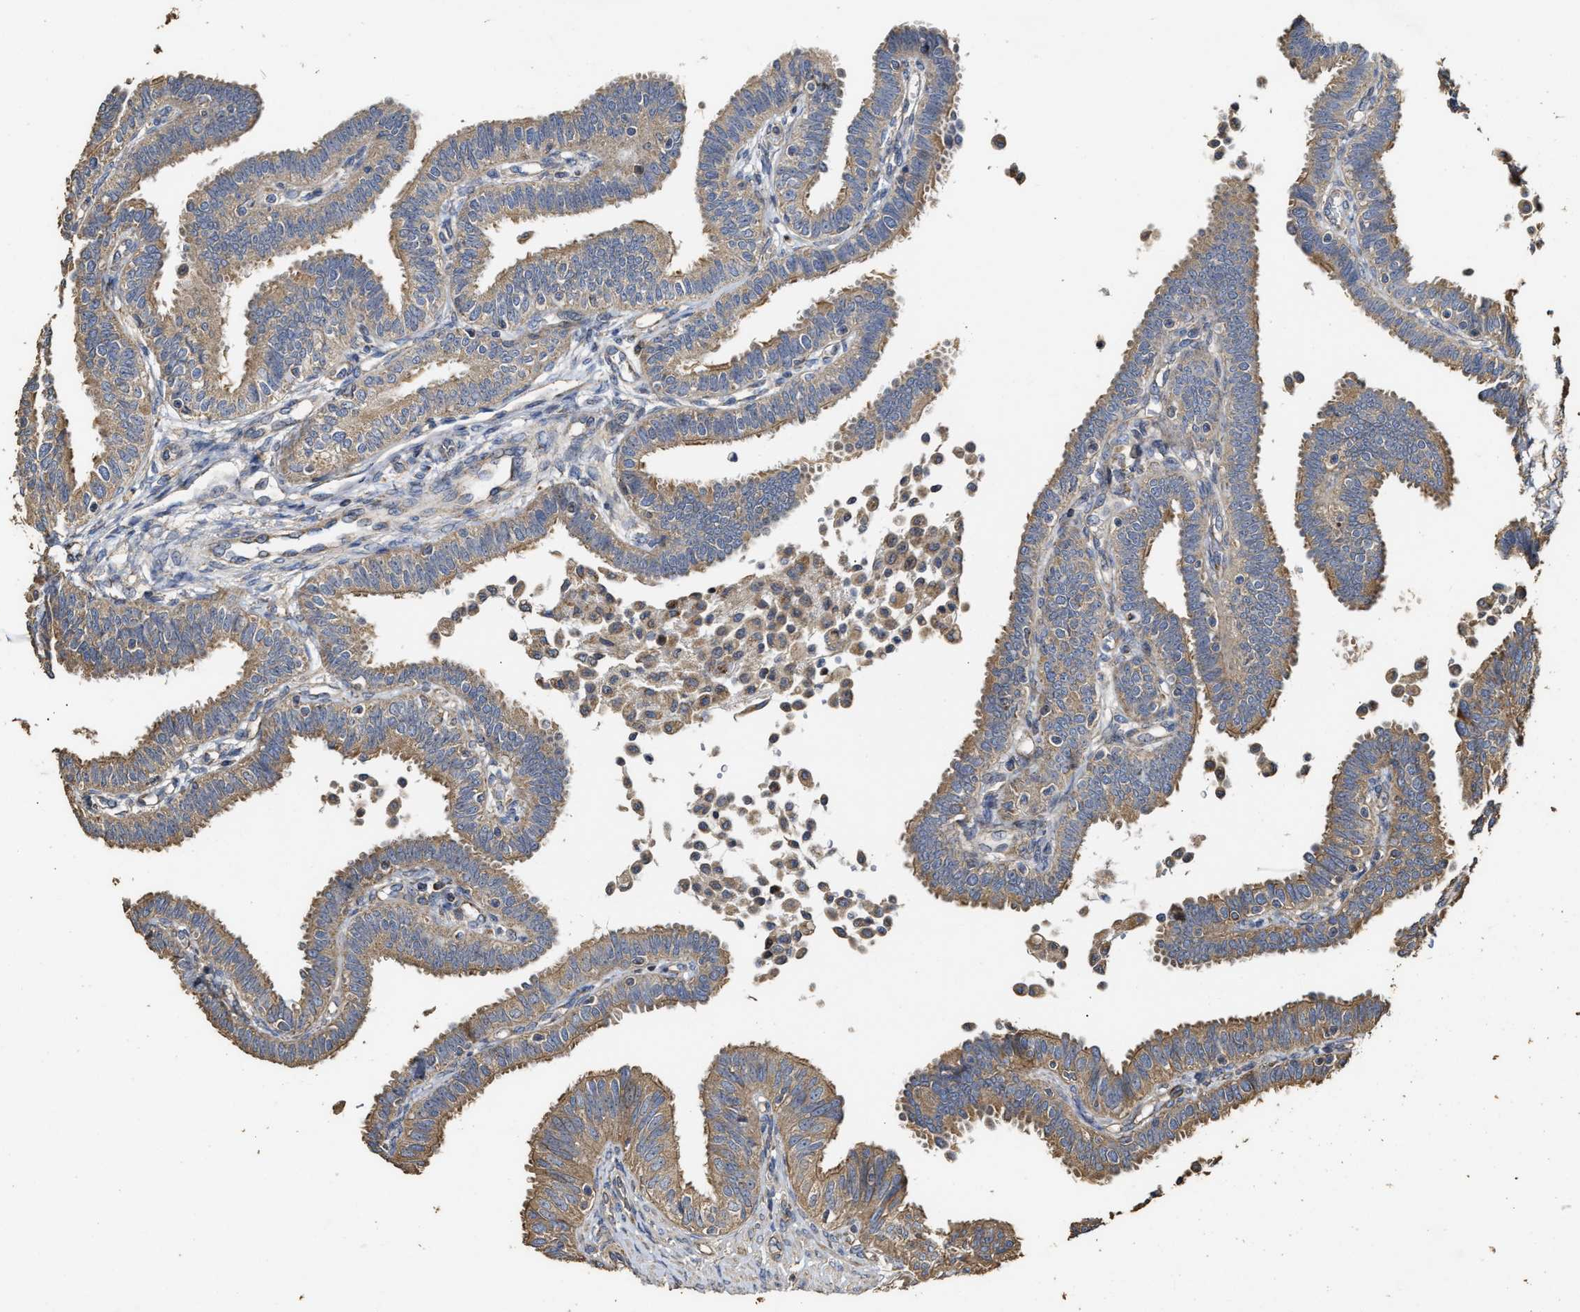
{"staining": {"intensity": "moderate", "quantity": ">75%", "location": "cytoplasmic/membranous"}, "tissue": "fallopian tube", "cell_type": "Glandular cells", "image_type": "normal", "snomed": [{"axis": "morphology", "description": "Normal tissue, NOS"}, {"axis": "topography", "description": "Fallopian tube"}, {"axis": "topography", "description": "Placenta"}], "caption": "Protein staining demonstrates moderate cytoplasmic/membranous positivity in about >75% of glandular cells in normal fallopian tube. The protein is shown in brown color, while the nuclei are stained blue.", "gene": "NAV1", "patient": {"sex": "female", "age": 34}}